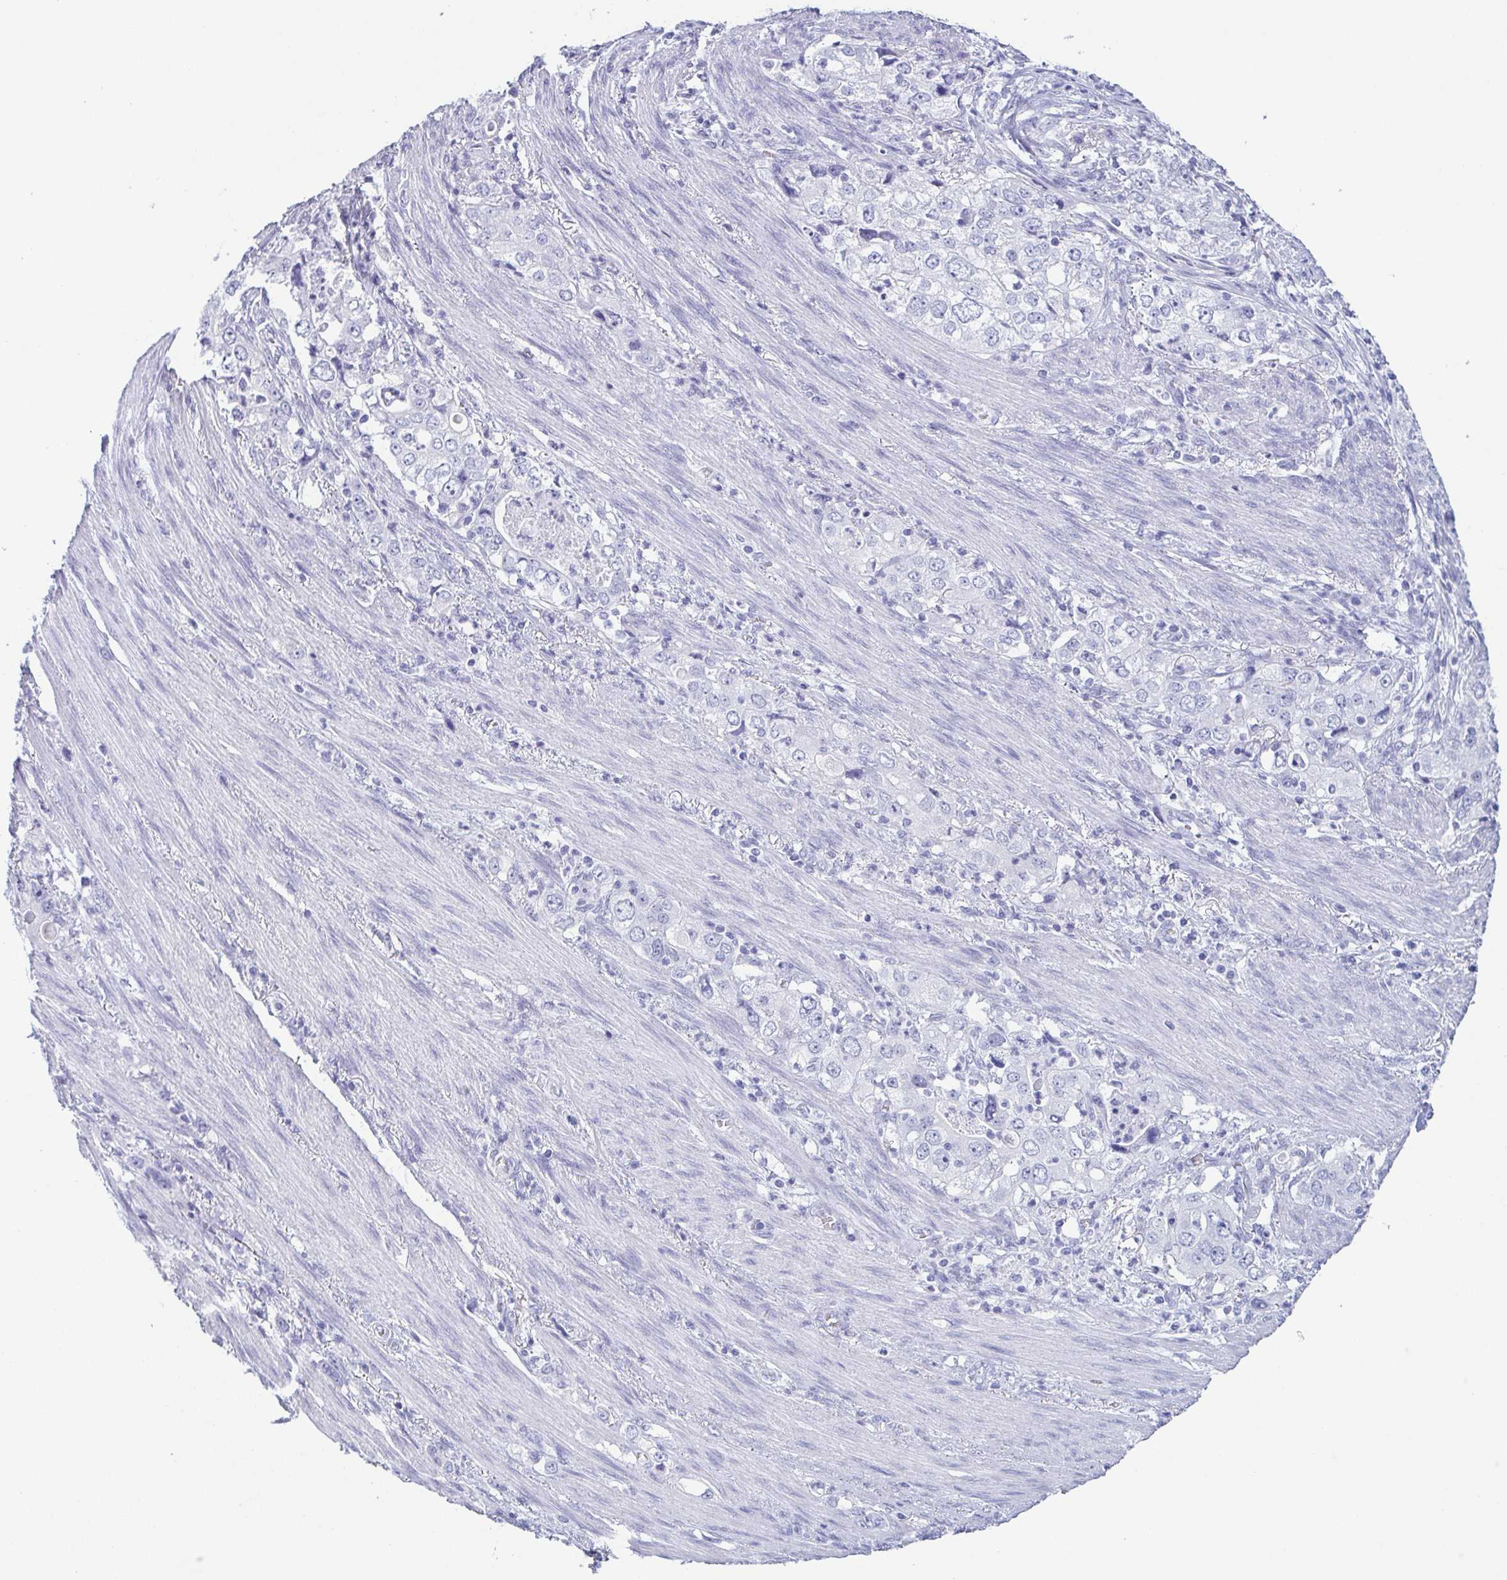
{"staining": {"intensity": "negative", "quantity": "none", "location": "none"}, "tissue": "stomach cancer", "cell_type": "Tumor cells", "image_type": "cancer", "snomed": [{"axis": "morphology", "description": "Adenocarcinoma, NOS"}, {"axis": "topography", "description": "Stomach, upper"}], "caption": "High power microscopy photomicrograph of an immunohistochemistry micrograph of stomach cancer, revealing no significant staining in tumor cells. The staining was performed using DAB to visualize the protein expression in brown, while the nuclei were stained in blue with hematoxylin (Magnification: 20x).", "gene": "ZG16B", "patient": {"sex": "male", "age": 75}}